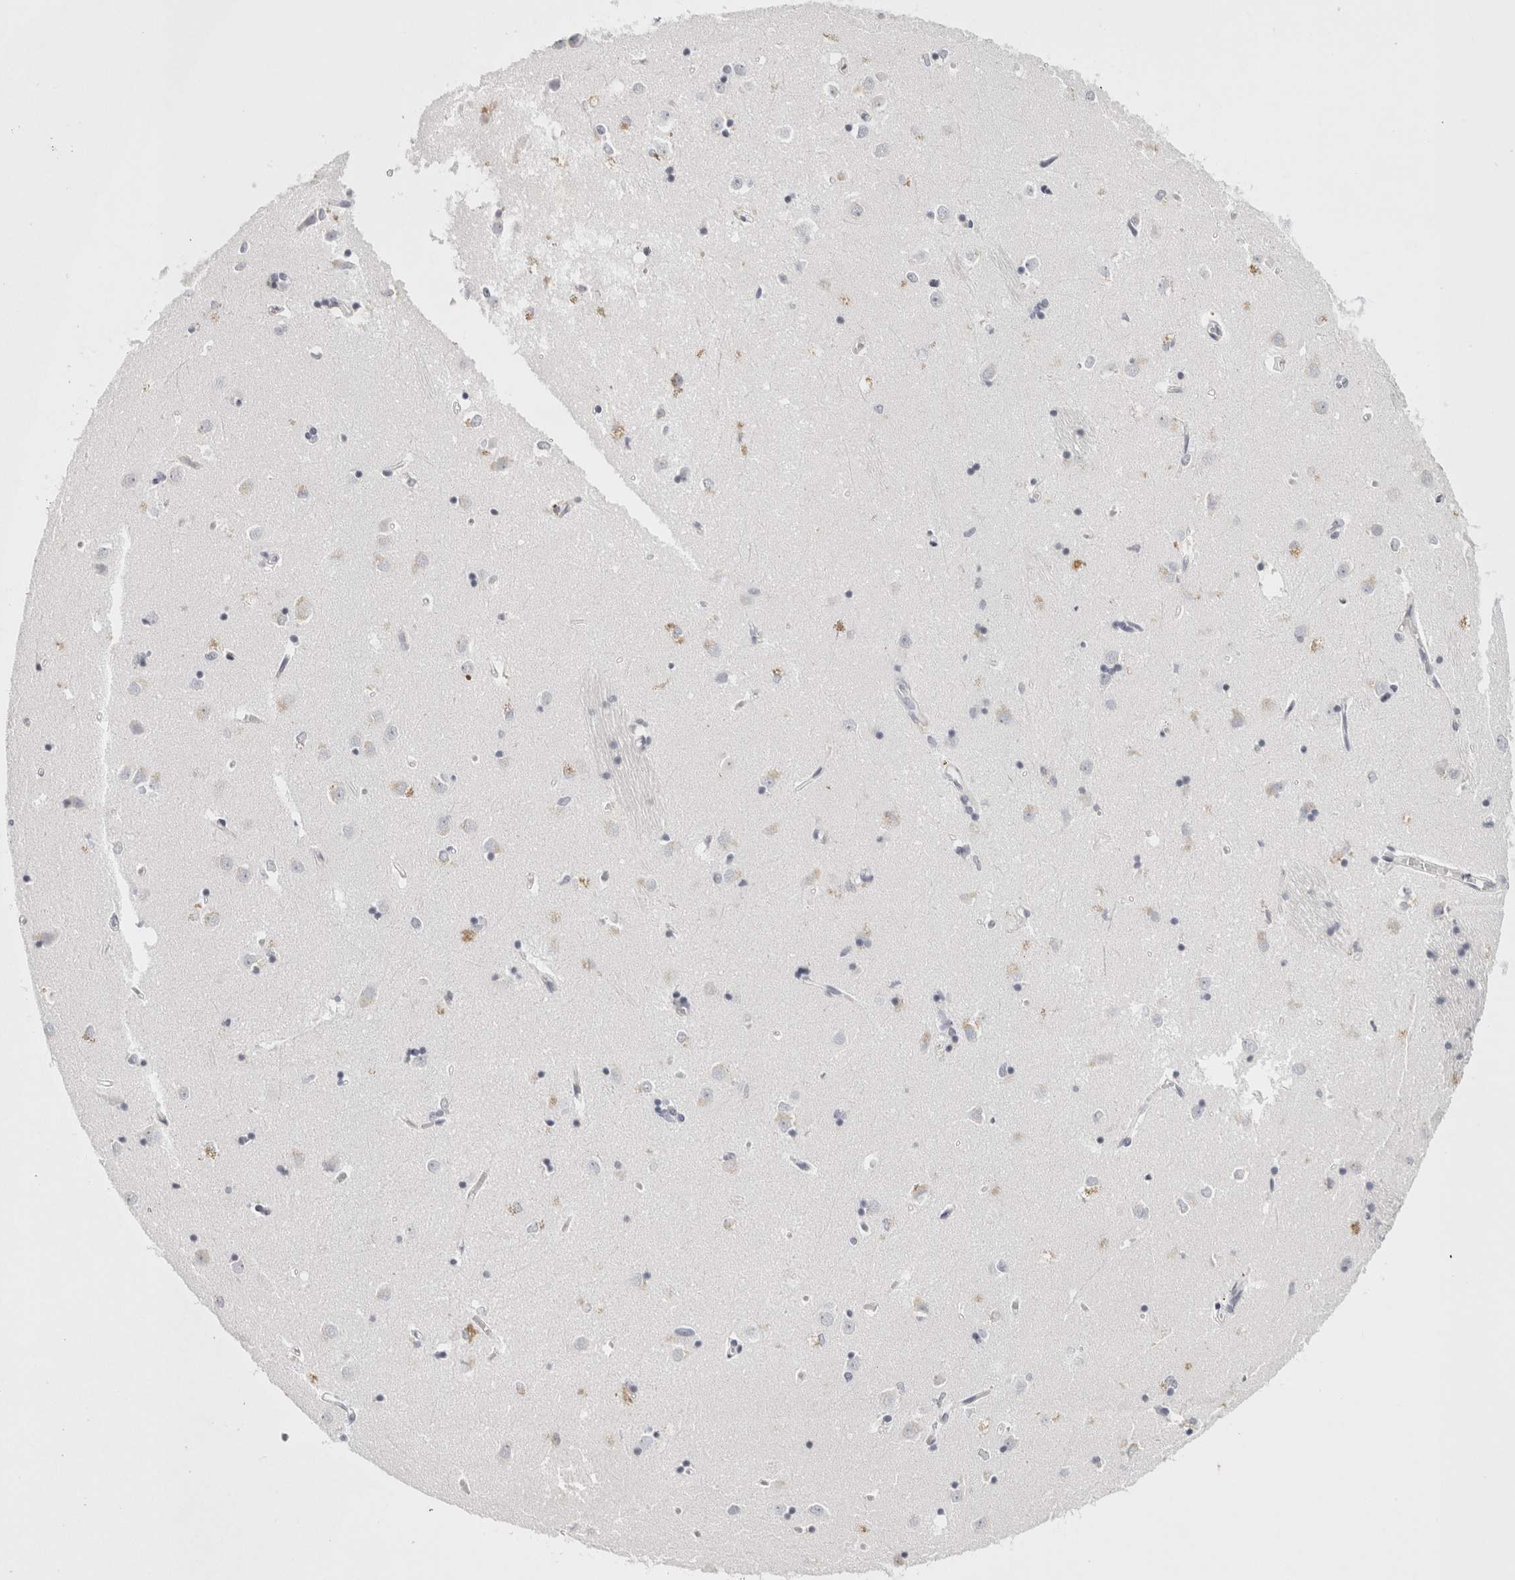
{"staining": {"intensity": "negative", "quantity": "none", "location": "none"}, "tissue": "caudate", "cell_type": "Glial cells", "image_type": "normal", "snomed": [{"axis": "morphology", "description": "Normal tissue, NOS"}, {"axis": "topography", "description": "Lateral ventricle wall"}], "caption": "The micrograph shows no significant staining in glial cells of caudate.", "gene": "GARIN1A", "patient": {"sex": "male", "age": 45}}